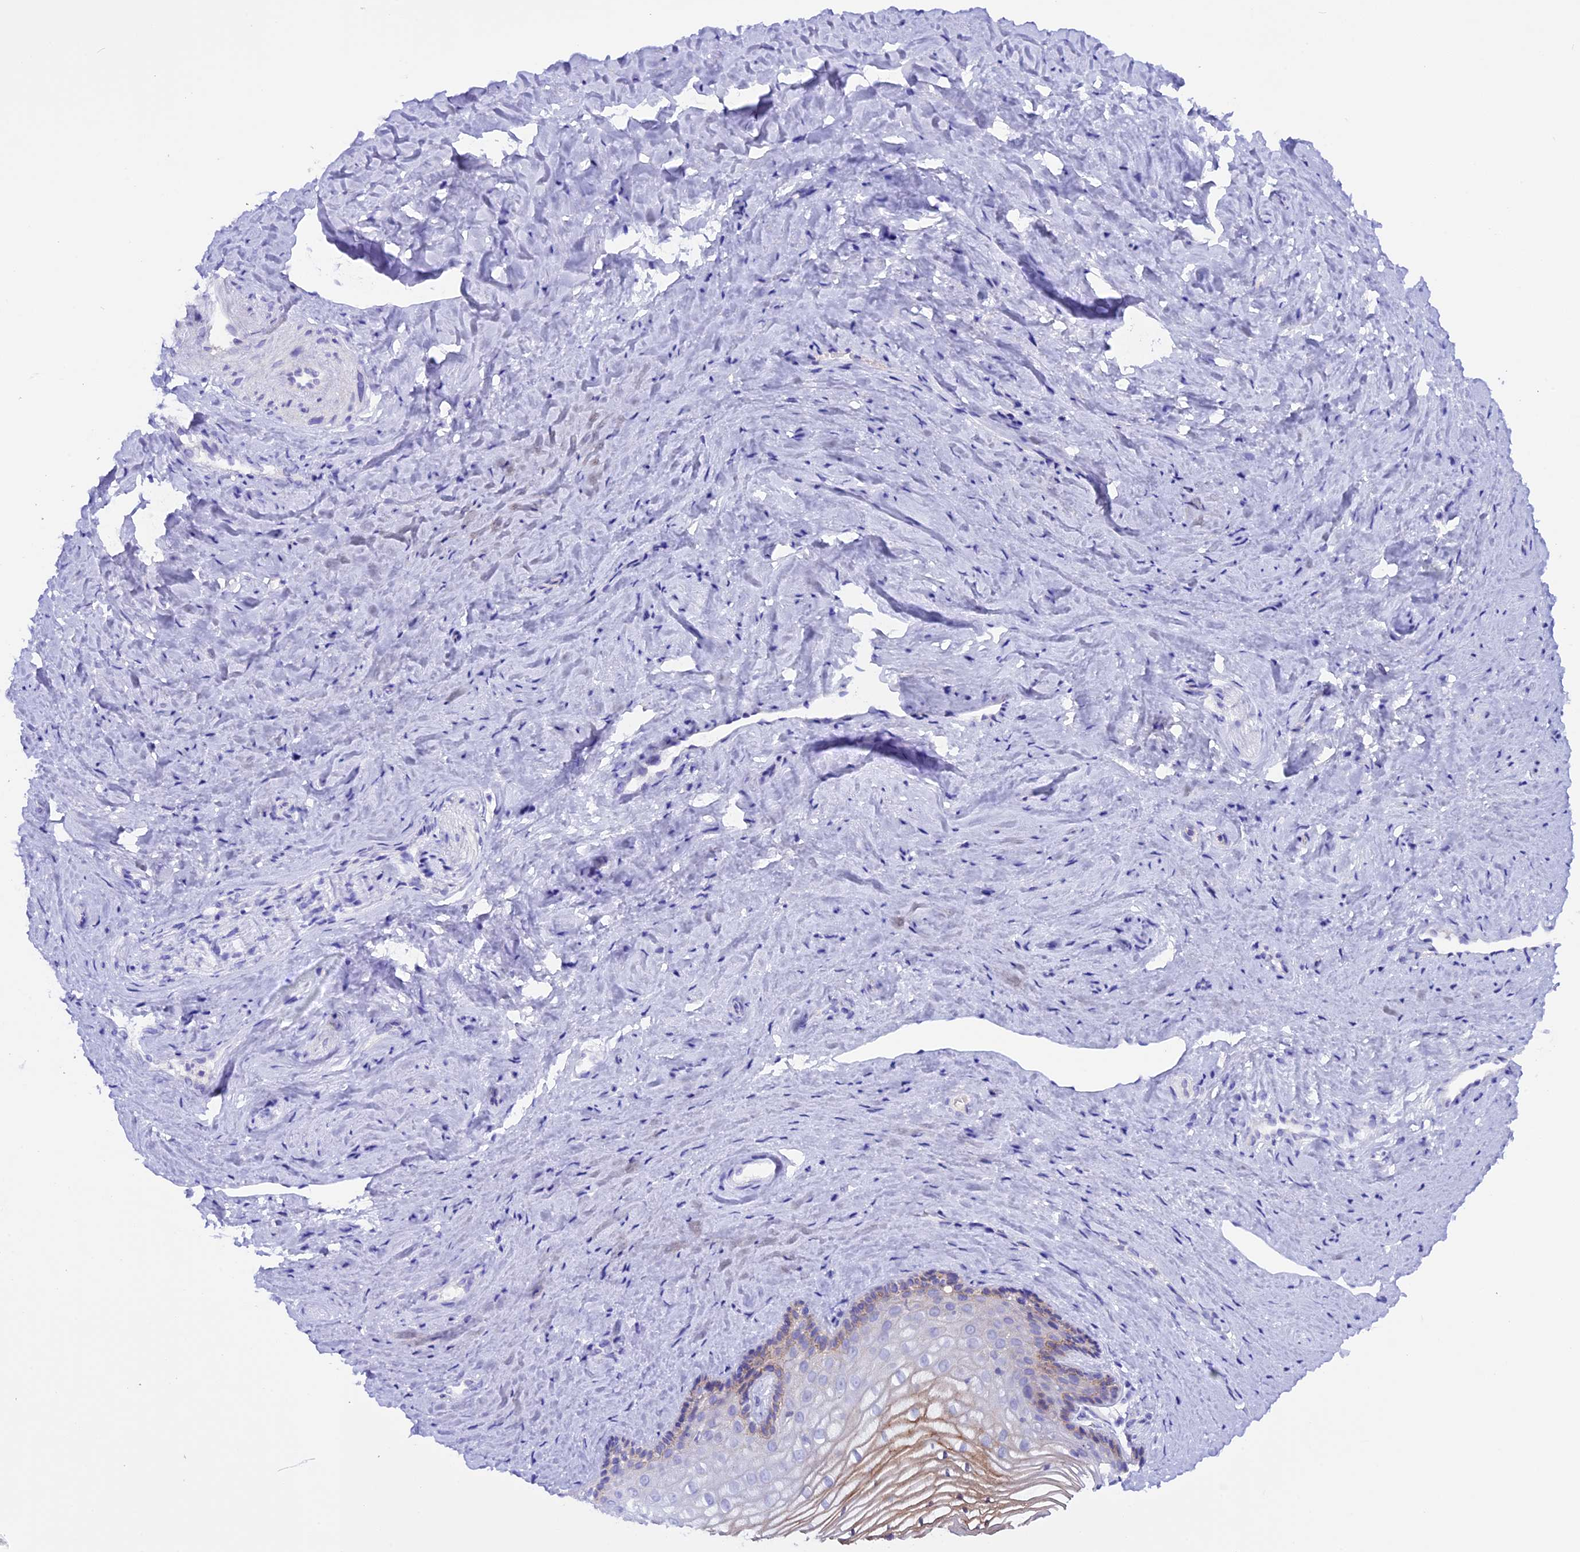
{"staining": {"intensity": "moderate", "quantity": "<25%", "location": "cytoplasmic/membranous"}, "tissue": "vagina", "cell_type": "Squamous epithelial cells", "image_type": "normal", "snomed": [{"axis": "morphology", "description": "Normal tissue, NOS"}, {"axis": "topography", "description": "Vagina"}, {"axis": "topography", "description": "Cervix"}], "caption": "Vagina stained for a protein (brown) demonstrates moderate cytoplasmic/membranous positive positivity in approximately <25% of squamous epithelial cells.", "gene": "XKR7", "patient": {"sex": "female", "age": 40}}